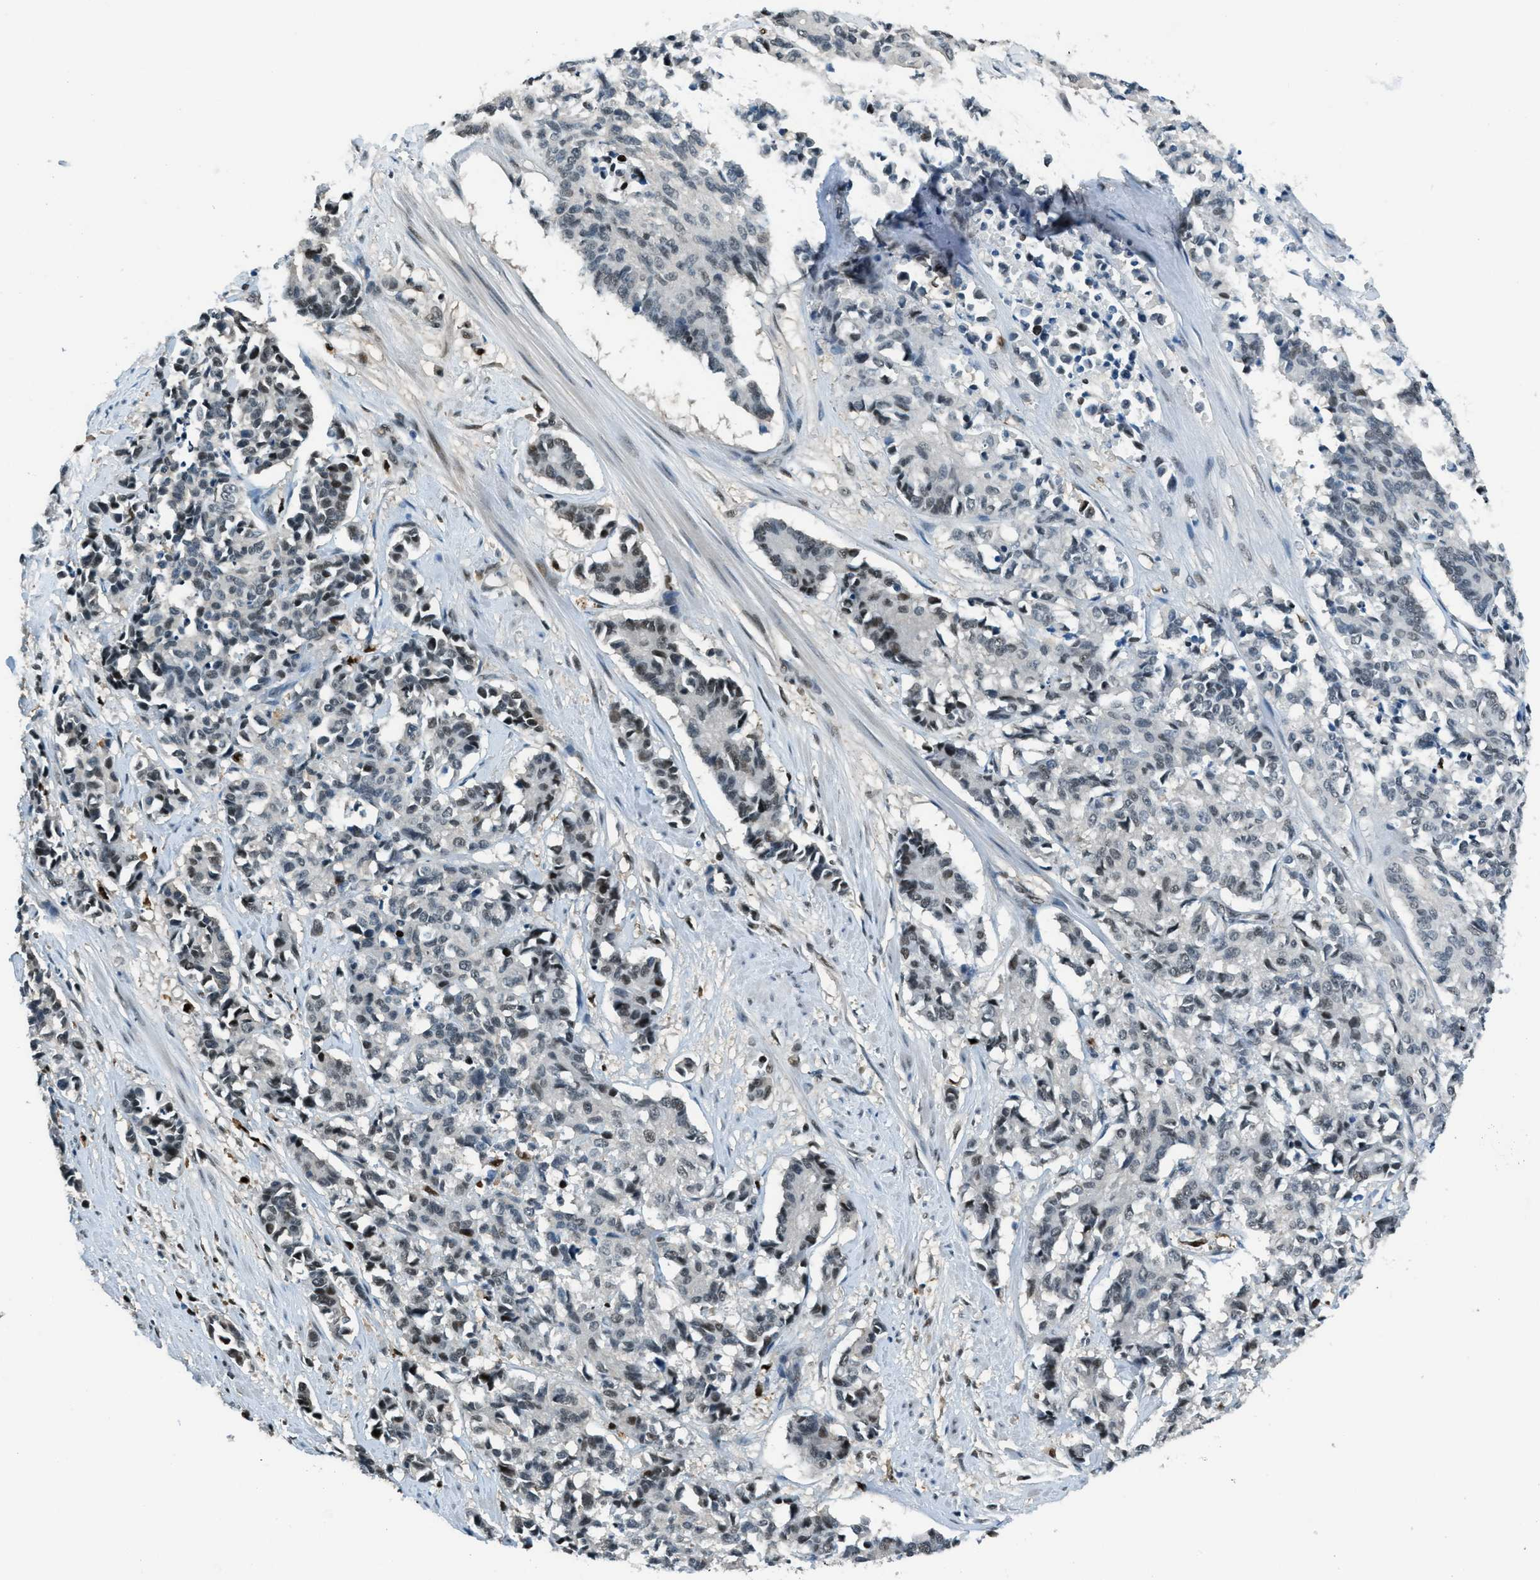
{"staining": {"intensity": "moderate", "quantity": "<25%", "location": "nuclear"}, "tissue": "cervical cancer", "cell_type": "Tumor cells", "image_type": "cancer", "snomed": [{"axis": "morphology", "description": "Squamous cell carcinoma, NOS"}, {"axis": "topography", "description": "Cervix"}], "caption": "A brown stain highlights moderate nuclear positivity of a protein in cervical squamous cell carcinoma tumor cells.", "gene": "OGFR", "patient": {"sex": "female", "age": 35}}